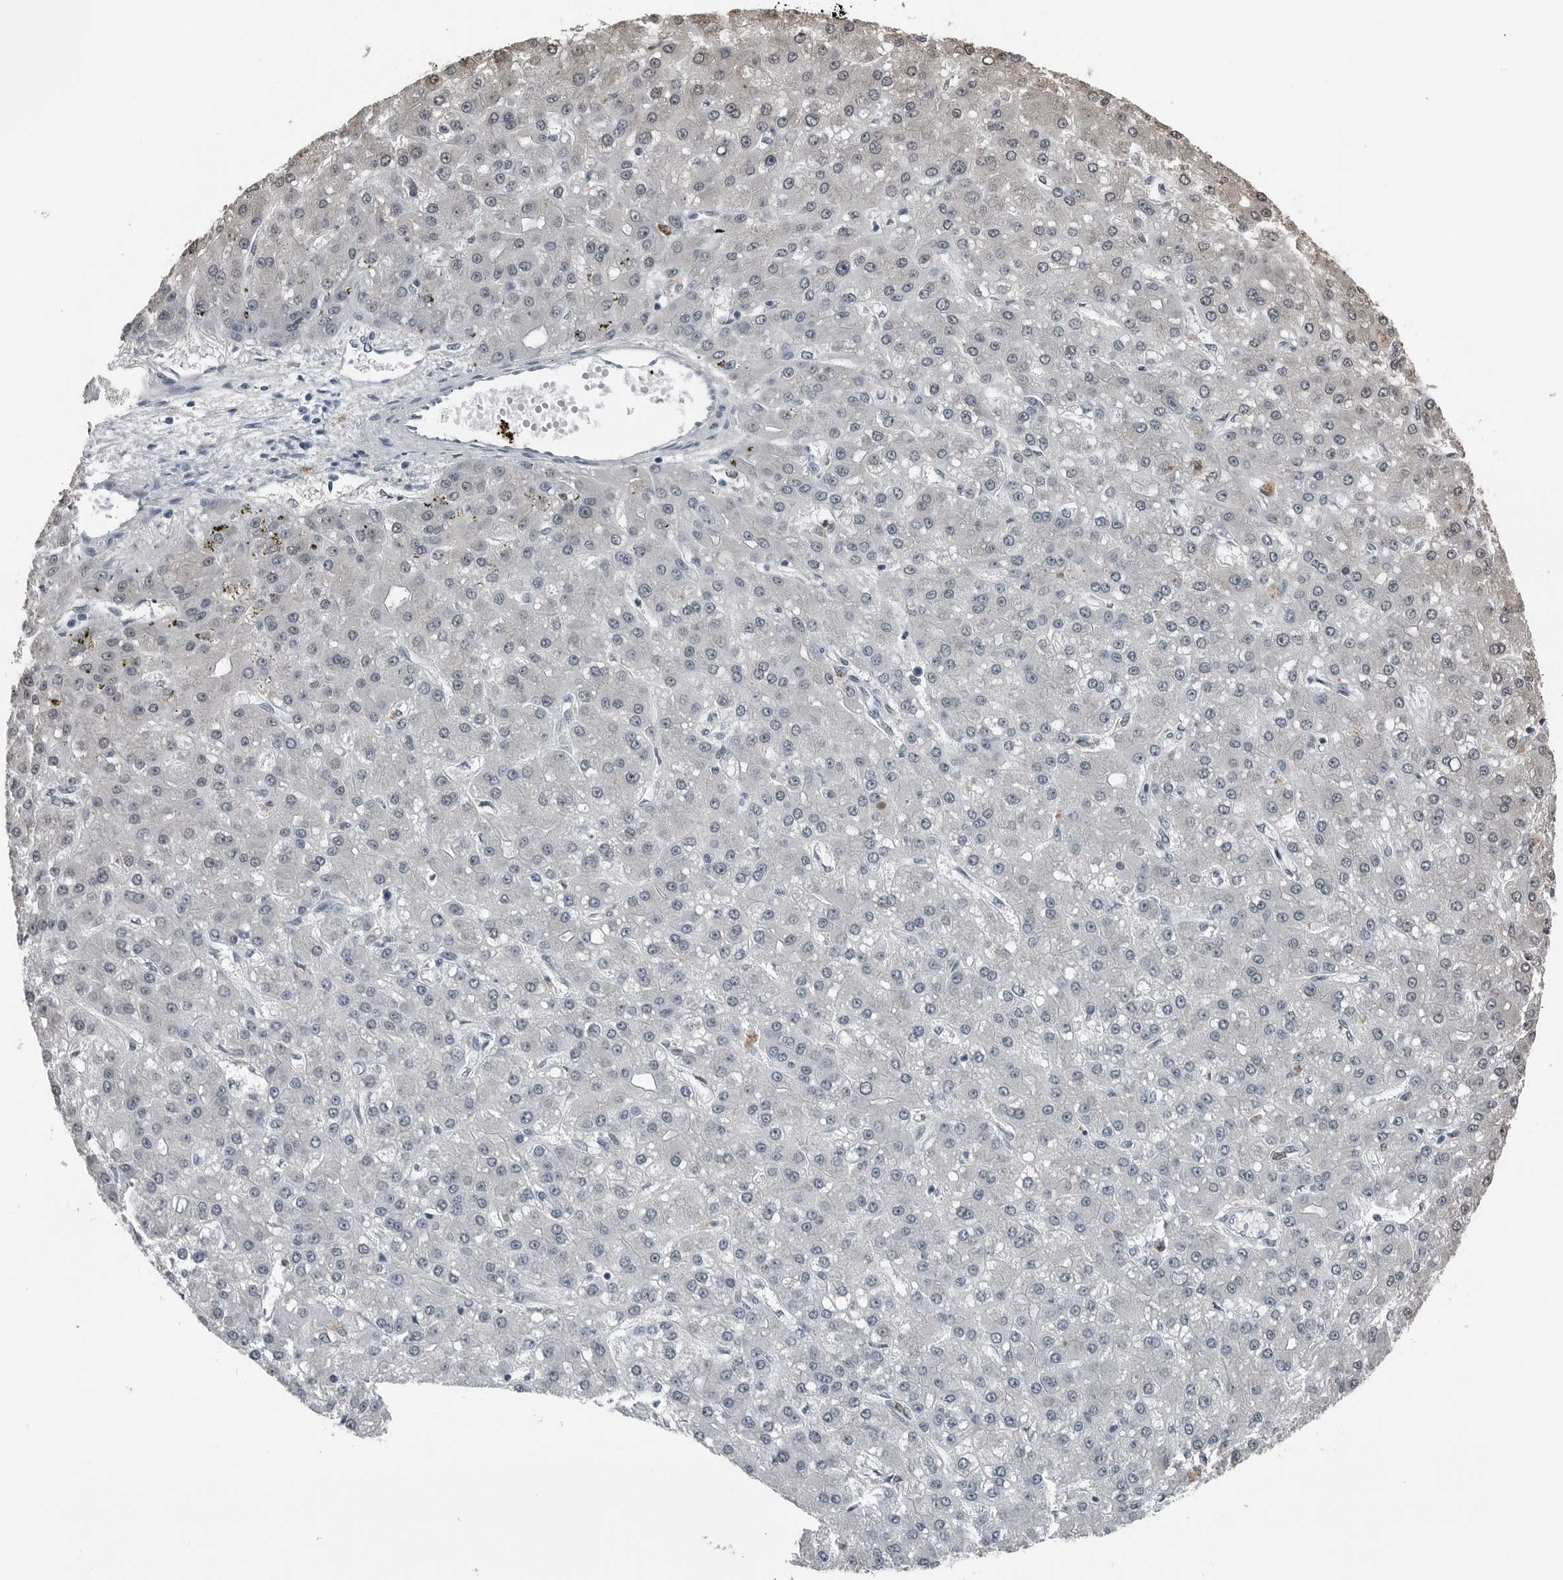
{"staining": {"intensity": "weak", "quantity": "<25%", "location": "nuclear"}, "tissue": "liver cancer", "cell_type": "Tumor cells", "image_type": "cancer", "snomed": [{"axis": "morphology", "description": "Carcinoma, Hepatocellular, NOS"}, {"axis": "topography", "description": "Liver"}], "caption": "The IHC photomicrograph has no significant positivity in tumor cells of liver cancer tissue.", "gene": "AKR1A1", "patient": {"sex": "male", "age": 67}}